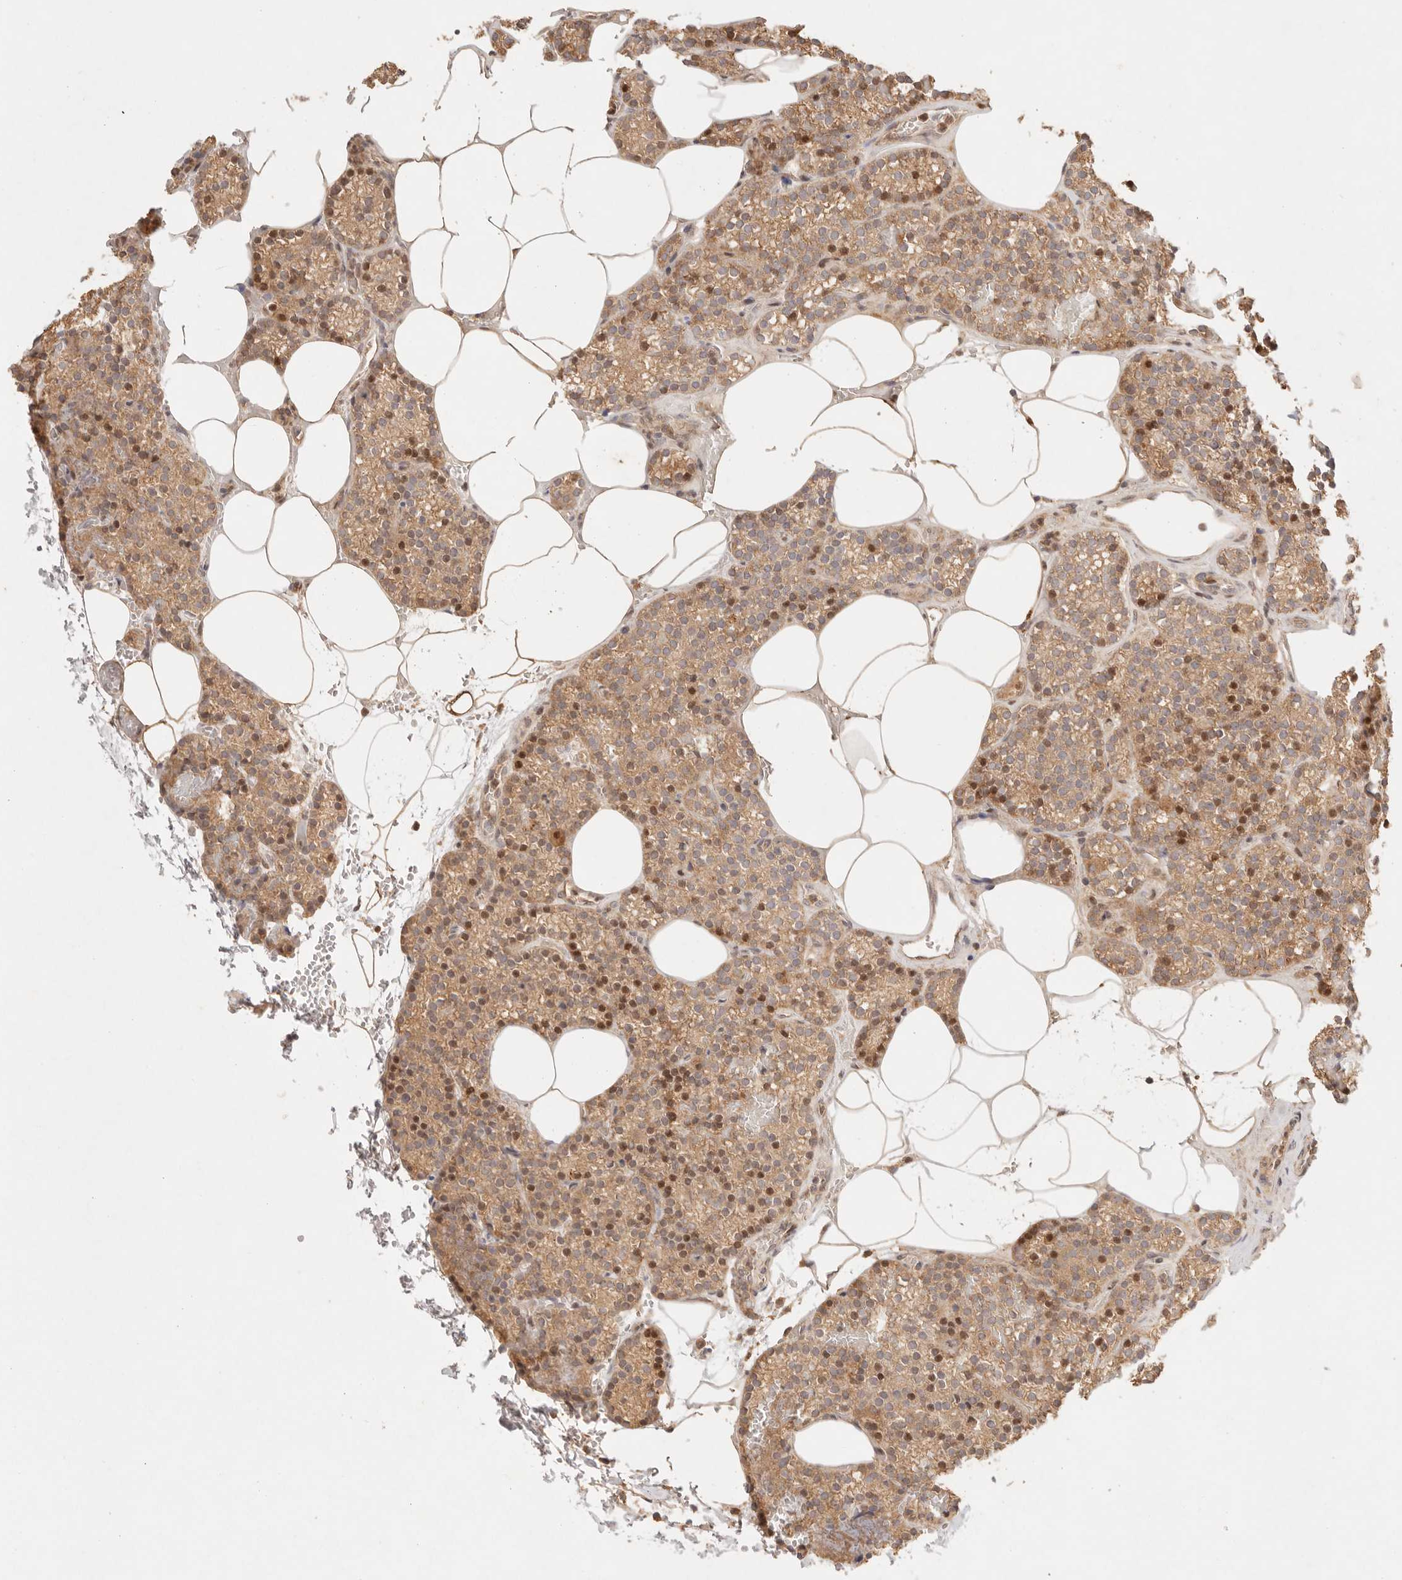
{"staining": {"intensity": "moderate", "quantity": ">75%", "location": "cytoplasmic/membranous,nuclear"}, "tissue": "parathyroid gland", "cell_type": "Glandular cells", "image_type": "normal", "snomed": [{"axis": "morphology", "description": "Normal tissue, NOS"}, {"axis": "topography", "description": "Parathyroid gland"}], "caption": "The immunohistochemical stain highlights moderate cytoplasmic/membranous,nuclear expression in glandular cells of normal parathyroid gland. The protein of interest is stained brown, and the nuclei are stained in blue (DAB IHC with brightfield microscopy, high magnification).", "gene": "PHLDA3", "patient": {"sex": "male", "age": 58}}